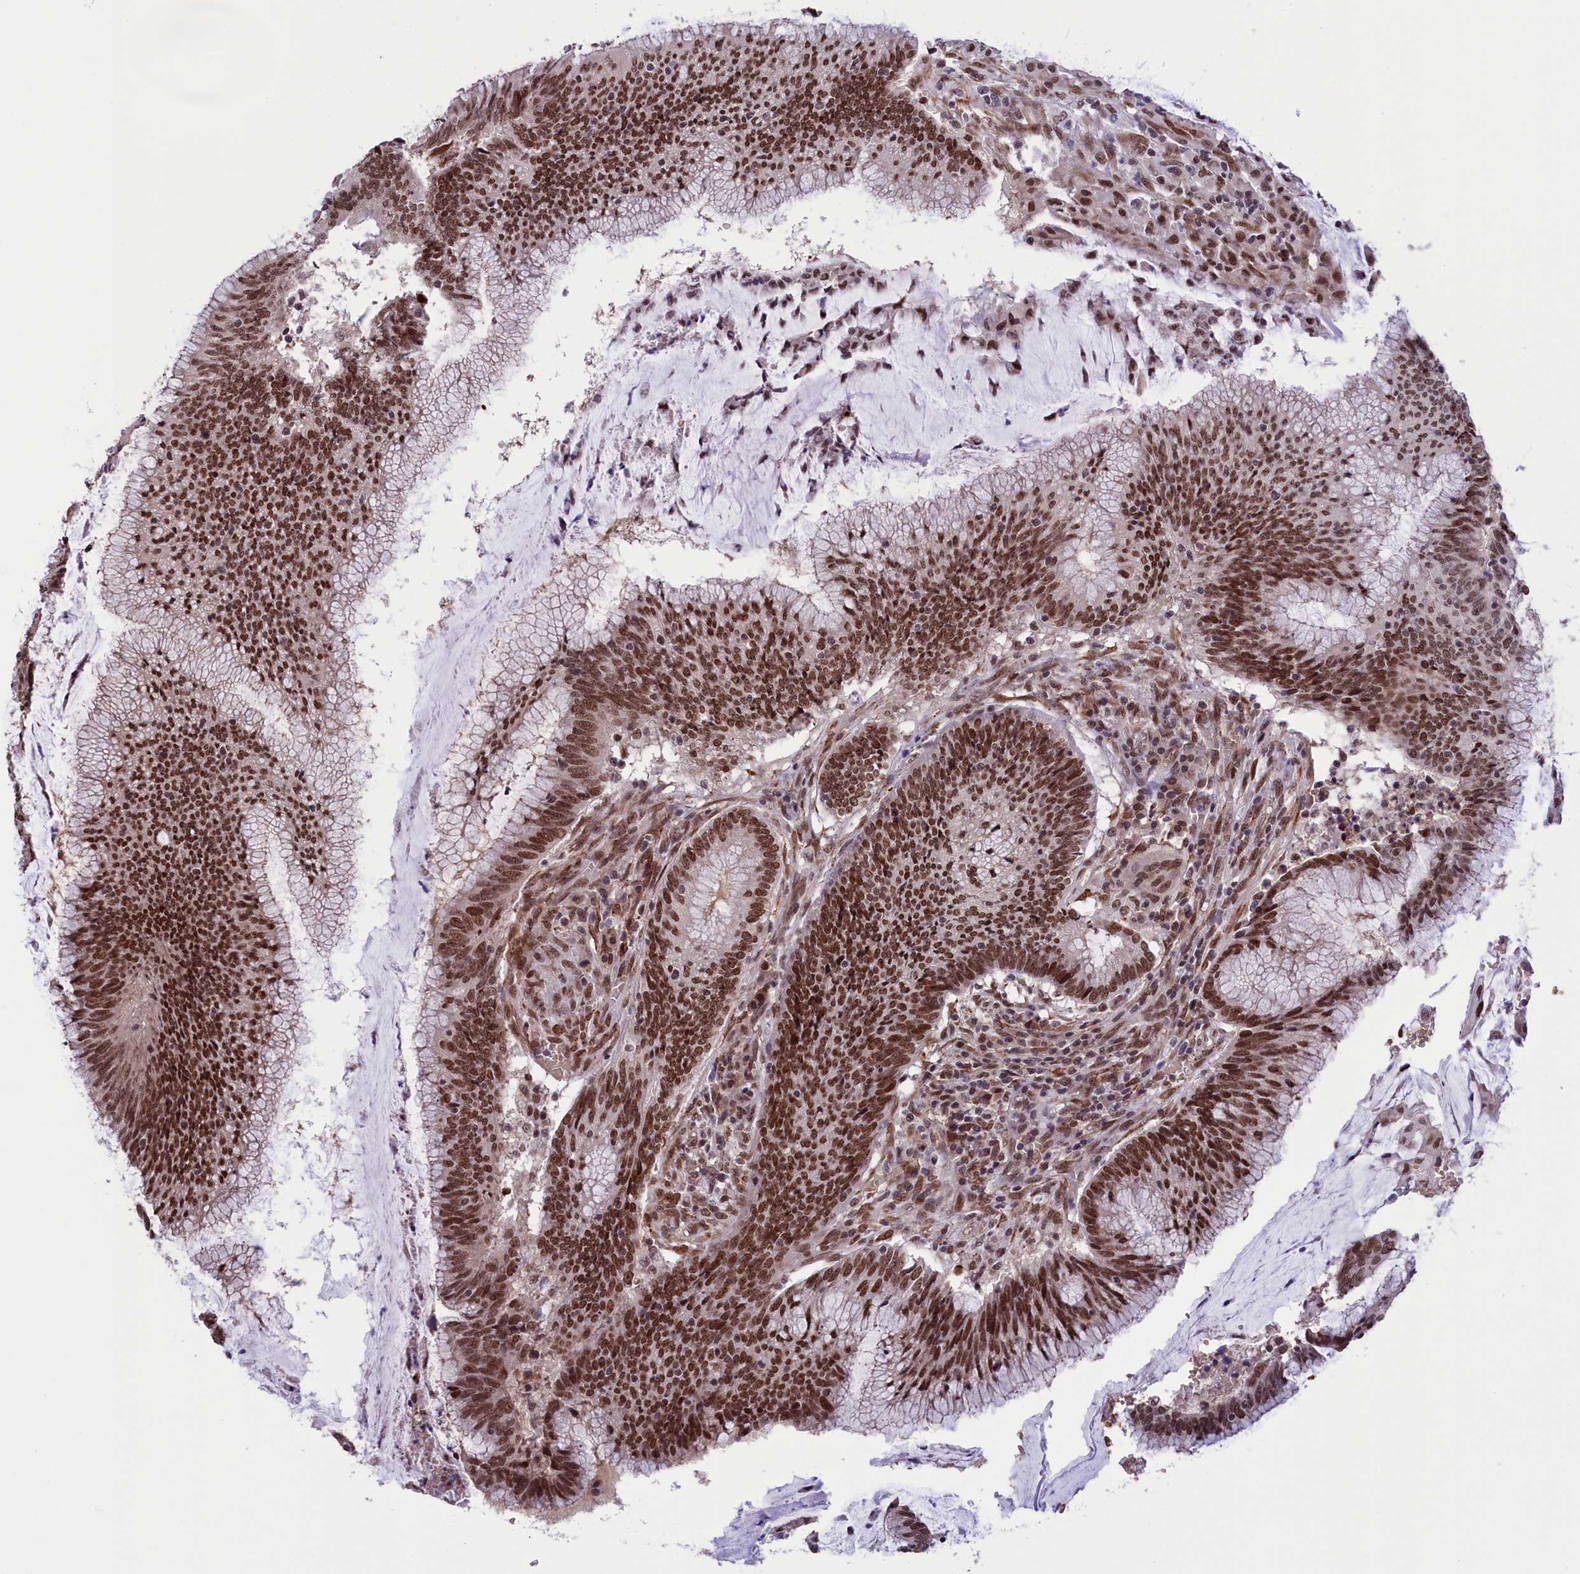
{"staining": {"intensity": "moderate", "quantity": ">75%", "location": "nuclear"}, "tissue": "colorectal cancer", "cell_type": "Tumor cells", "image_type": "cancer", "snomed": [{"axis": "morphology", "description": "Adenocarcinoma, NOS"}, {"axis": "topography", "description": "Rectum"}], "caption": "Immunohistochemistry (IHC) photomicrograph of neoplastic tissue: human adenocarcinoma (colorectal) stained using immunohistochemistry (IHC) displays medium levels of moderate protein expression localized specifically in the nuclear of tumor cells, appearing as a nuclear brown color.", "gene": "MPHOSPH8", "patient": {"sex": "female", "age": 77}}